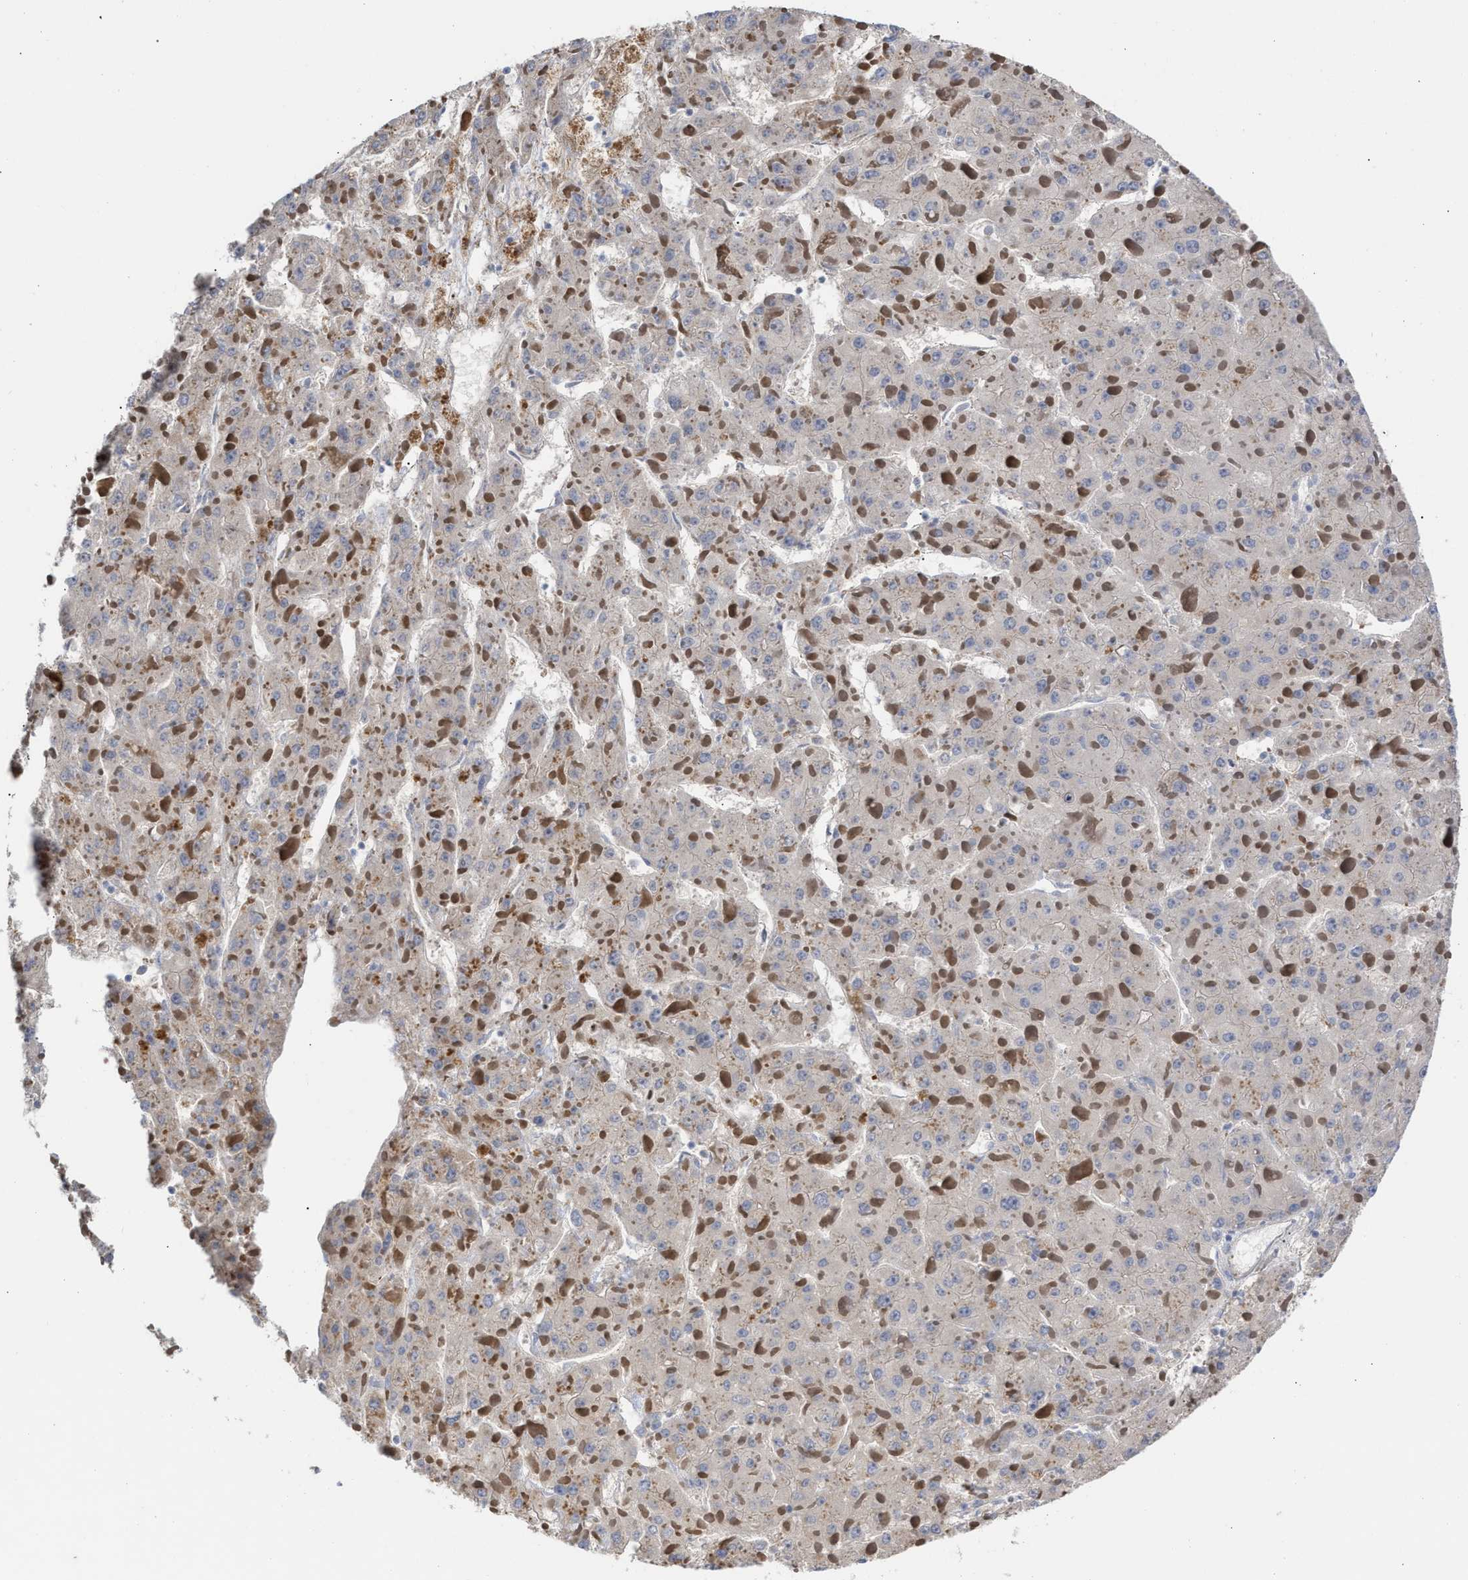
{"staining": {"intensity": "negative", "quantity": "none", "location": "none"}, "tissue": "liver cancer", "cell_type": "Tumor cells", "image_type": "cancer", "snomed": [{"axis": "morphology", "description": "Carcinoma, Hepatocellular, NOS"}, {"axis": "topography", "description": "Liver"}], "caption": "Tumor cells are negative for brown protein staining in hepatocellular carcinoma (liver).", "gene": "HS3ST5", "patient": {"sex": "female", "age": 73}}